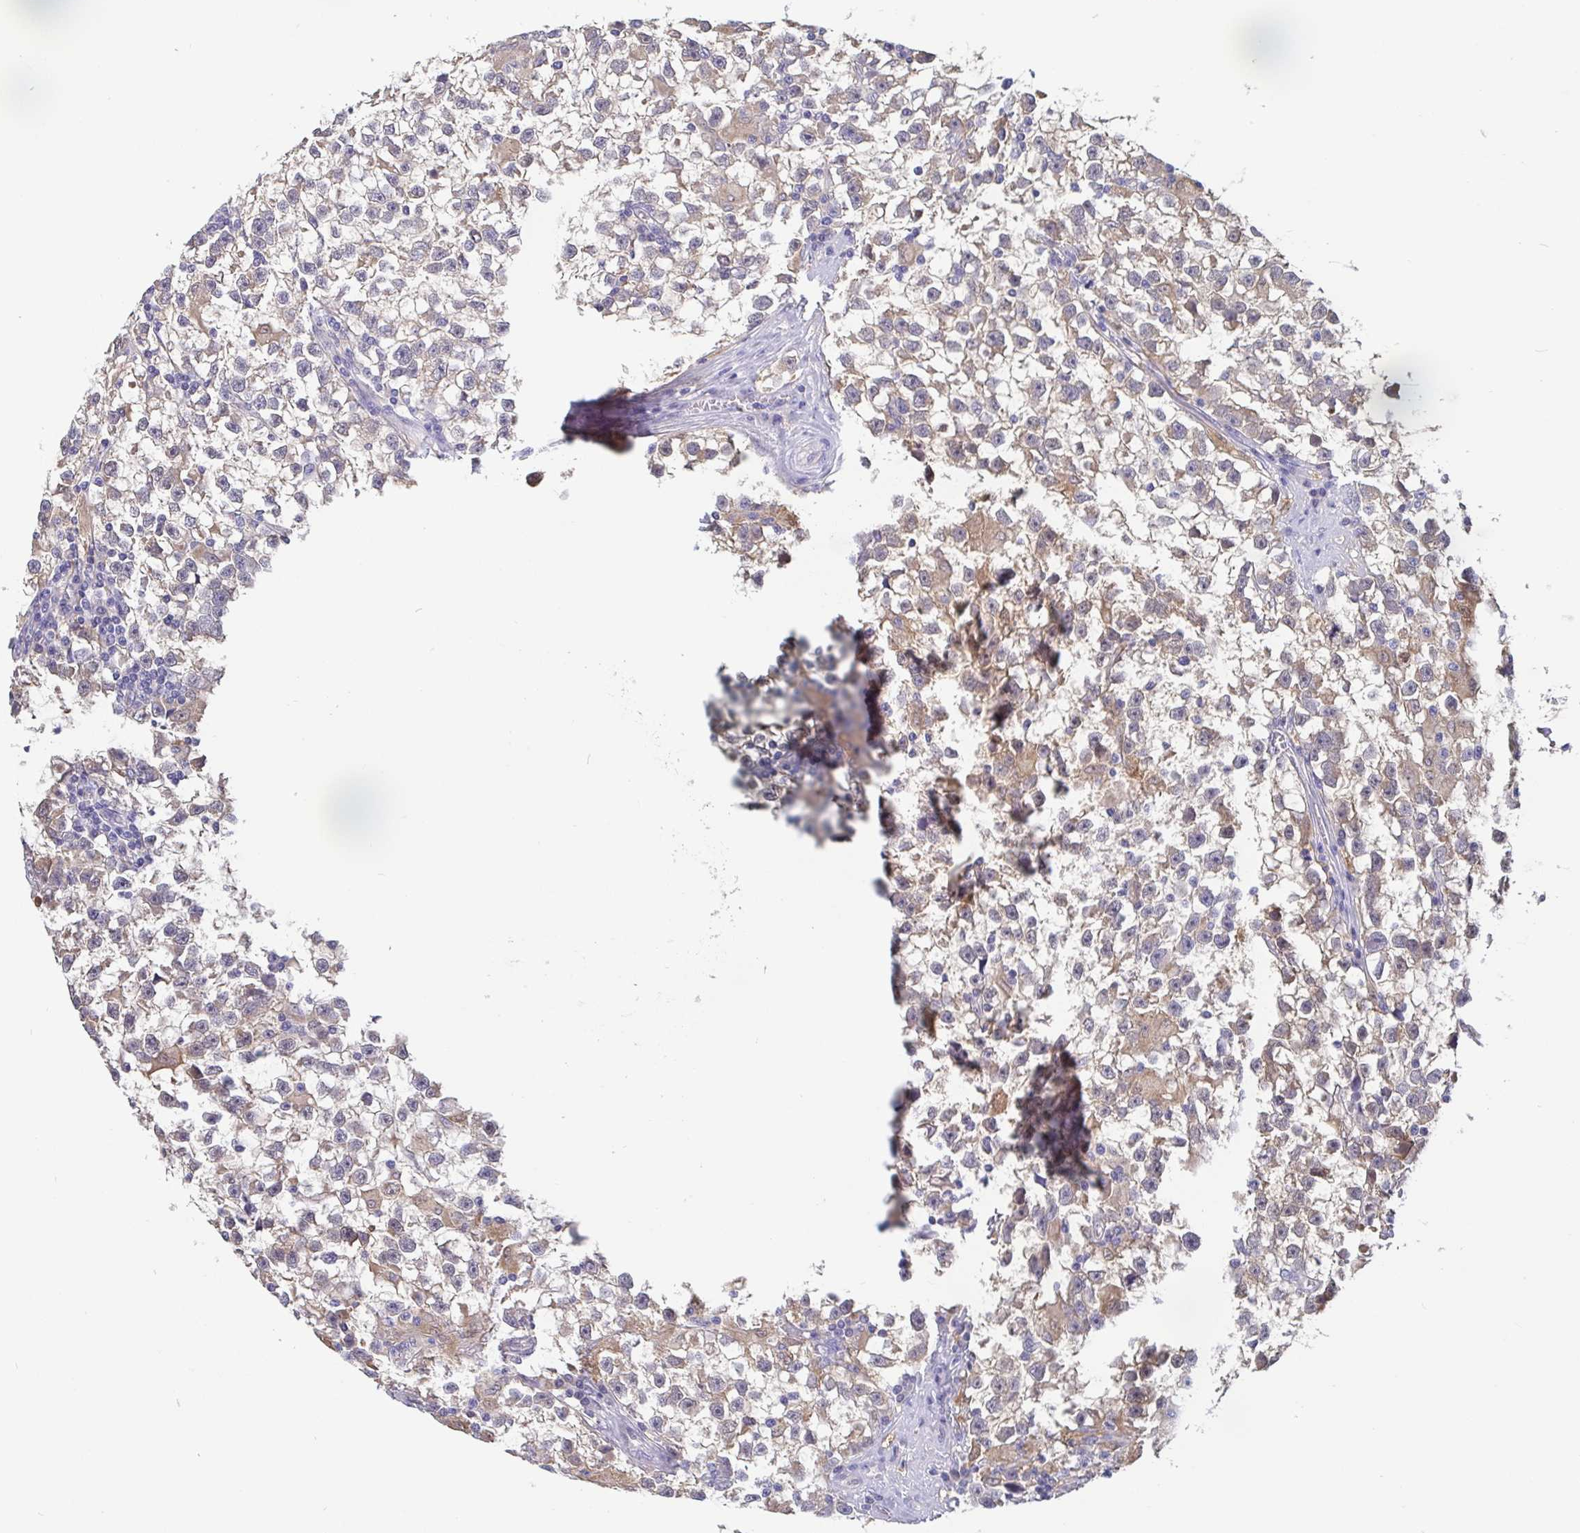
{"staining": {"intensity": "weak", "quantity": "25%-75%", "location": "cytoplasmic/membranous"}, "tissue": "testis cancer", "cell_type": "Tumor cells", "image_type": "cancer", "snomed": [{"axis": "morphology", "description": "Seminoma, NOS"}, {"axis": "topography", "description": "Testis"}], "caption": "Weak cytoplasmic/membranous staining is appreciated in about 25%-75% of tumor cells in testis seminoma. (brown staining indicates protein expression, while blue staining denotes nuclei).", "gene": "IDH1", "patient": {"sex": "male", "age": 31}}